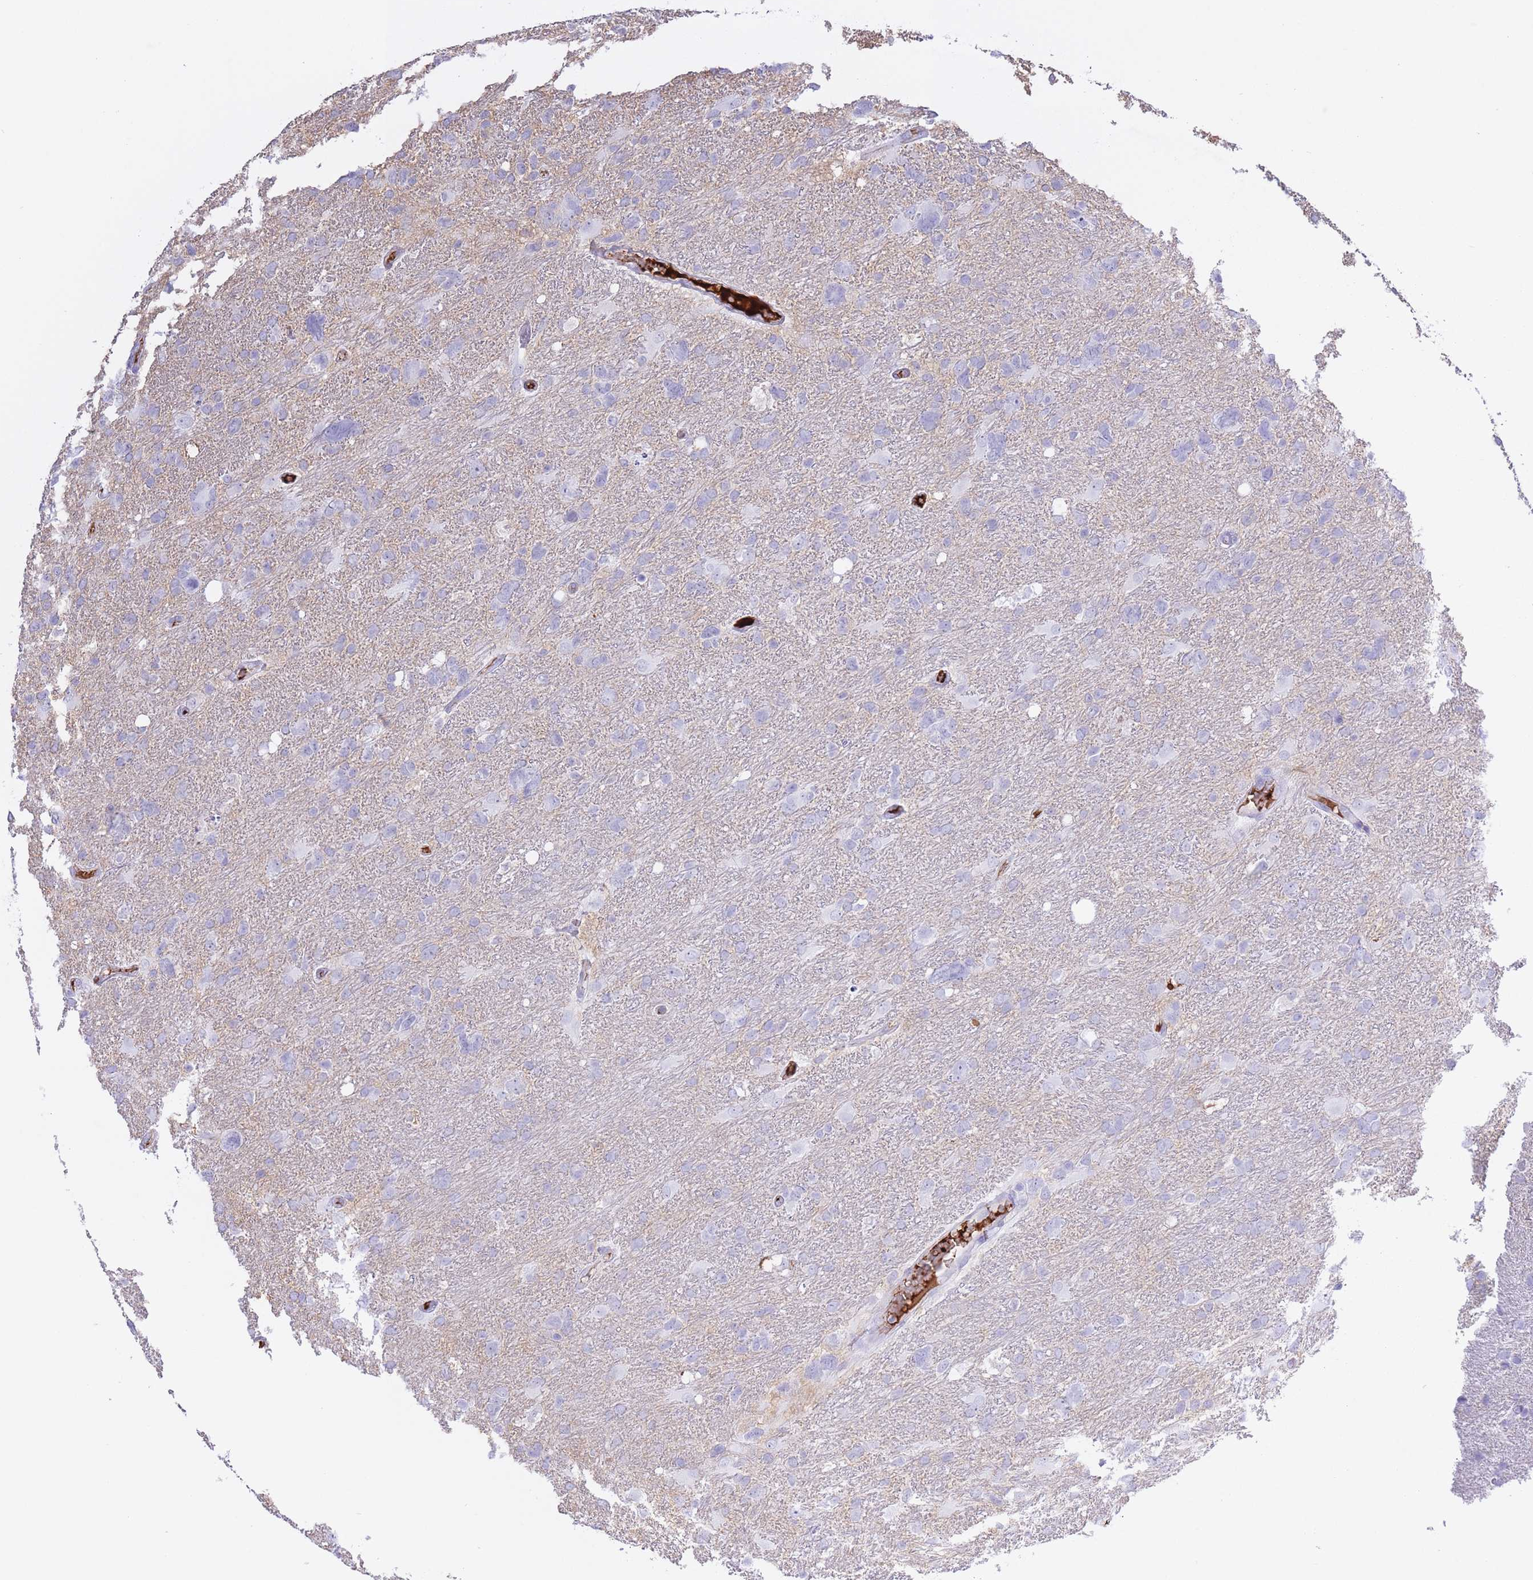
{"staining": {"intensity": "negative", "quantity": "none", "location": "none"}, "tissue": "glioma", "cell_type": "Tumor cells", "image_type": "cancer", "snomed": [{"axis": "morphology", "description": "Glioma, malignant, High grade"}, {"axis": "topography", "description": "Brain"}], "caption": "The image displays no staining of tumor cells in malignant glioma (high-grade).", "gene": "AP3S2", "patient": {"sex": "male", "age": 61}}